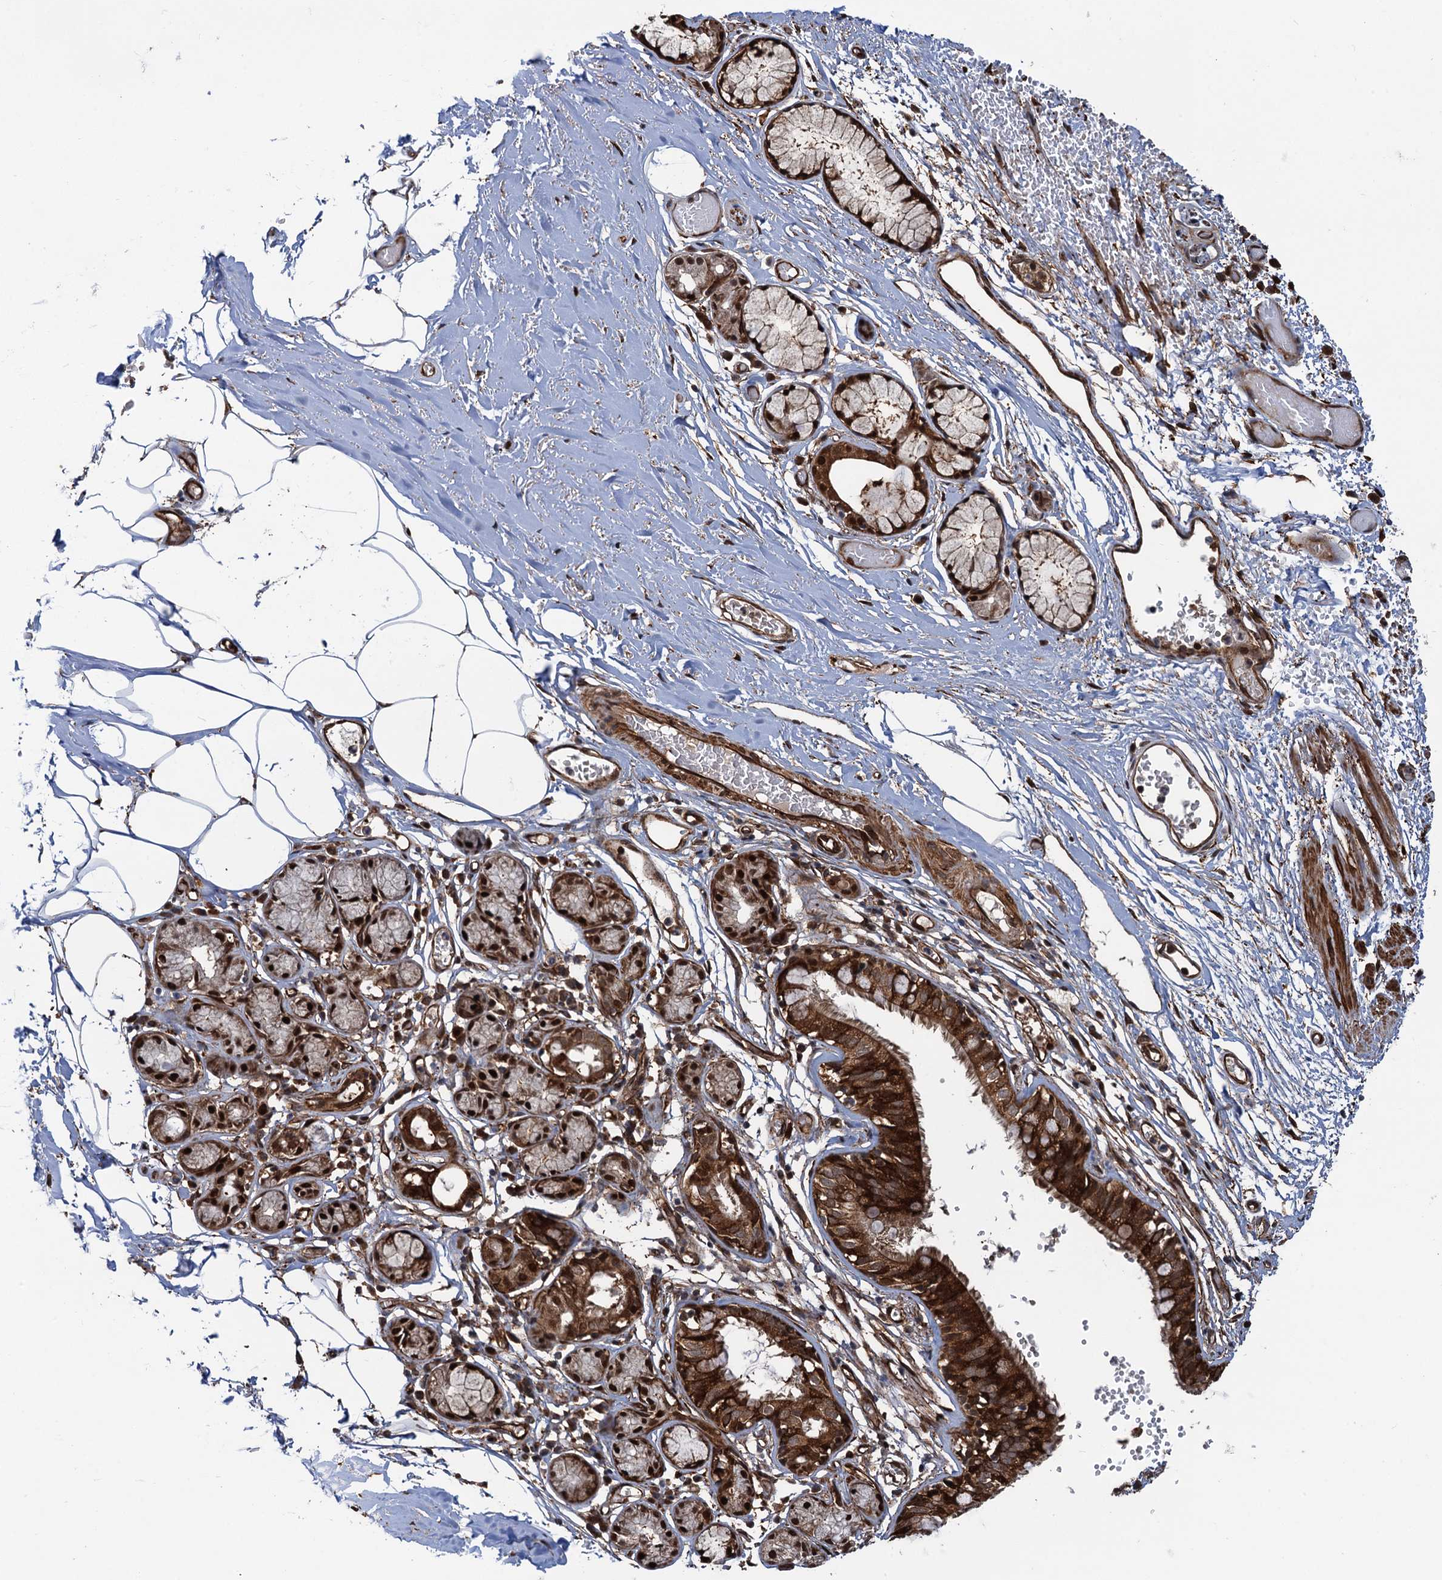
{"staining": {"intensity": "strong", "quantity": ">75%", "location": "cytoplasmic/membranous,nuclear"}, "tissue": "bronchus", "cell_type": "Respiratory epithelial cells", "image_type": "normal", "snomed": [{"axis": "morphology", "description": "Normal tissue, NOS"}, {"axis": "topography", "description": "Bronchus"}, {"axis": "topography", "description": "Lung"}], "caption": "Immunohistochemistry (IHC) of benign human bronchus demonstrates high levels of strong cytoplasmic/membranous,nuclear positivity in about >75% of respiratory epithelial cells. (IHC, brightfield microscopy, high magnification).", "gene": "SNRNP25", "patient": {"sex": "male", "age": 56}}